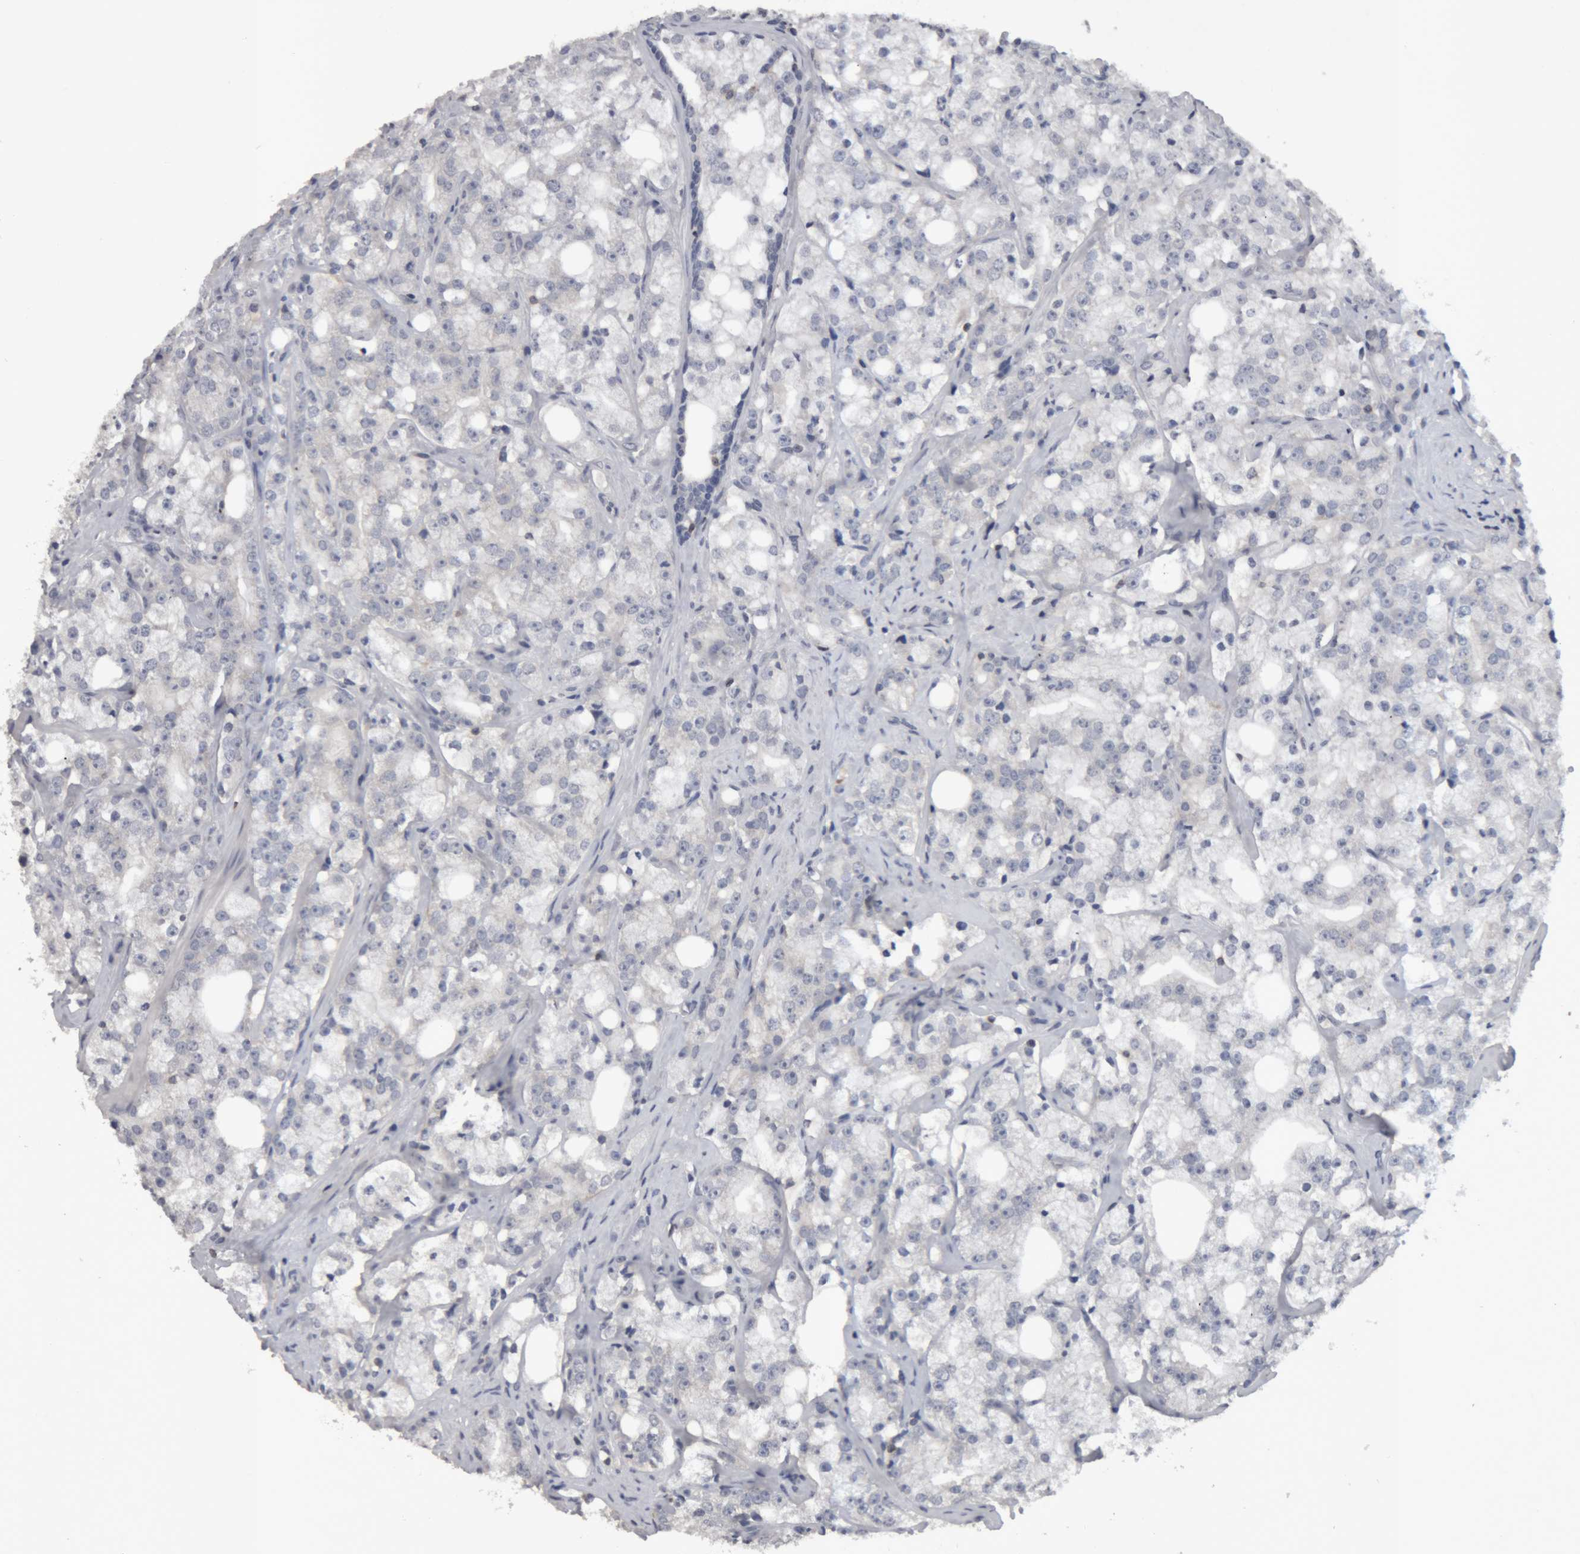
{"staining": {"intensity": "negative", "quantity": "none", "location": "none"}, "tissue": "prostate cancer", "cell_type": "Tumor cells", "image_type": "cancer", "snomed": [{"axis": "morphology", "description": "Adenocarcinoma, High grade"}, {"axis": "topography", "description": "Prostate"}], "caption": "Human prostate cancer stained for a protein using immunohistochemistry reveals no staining in tumor cells.", "gene": "NFATC2", "patient": {"sex": "male", "age": 64}}